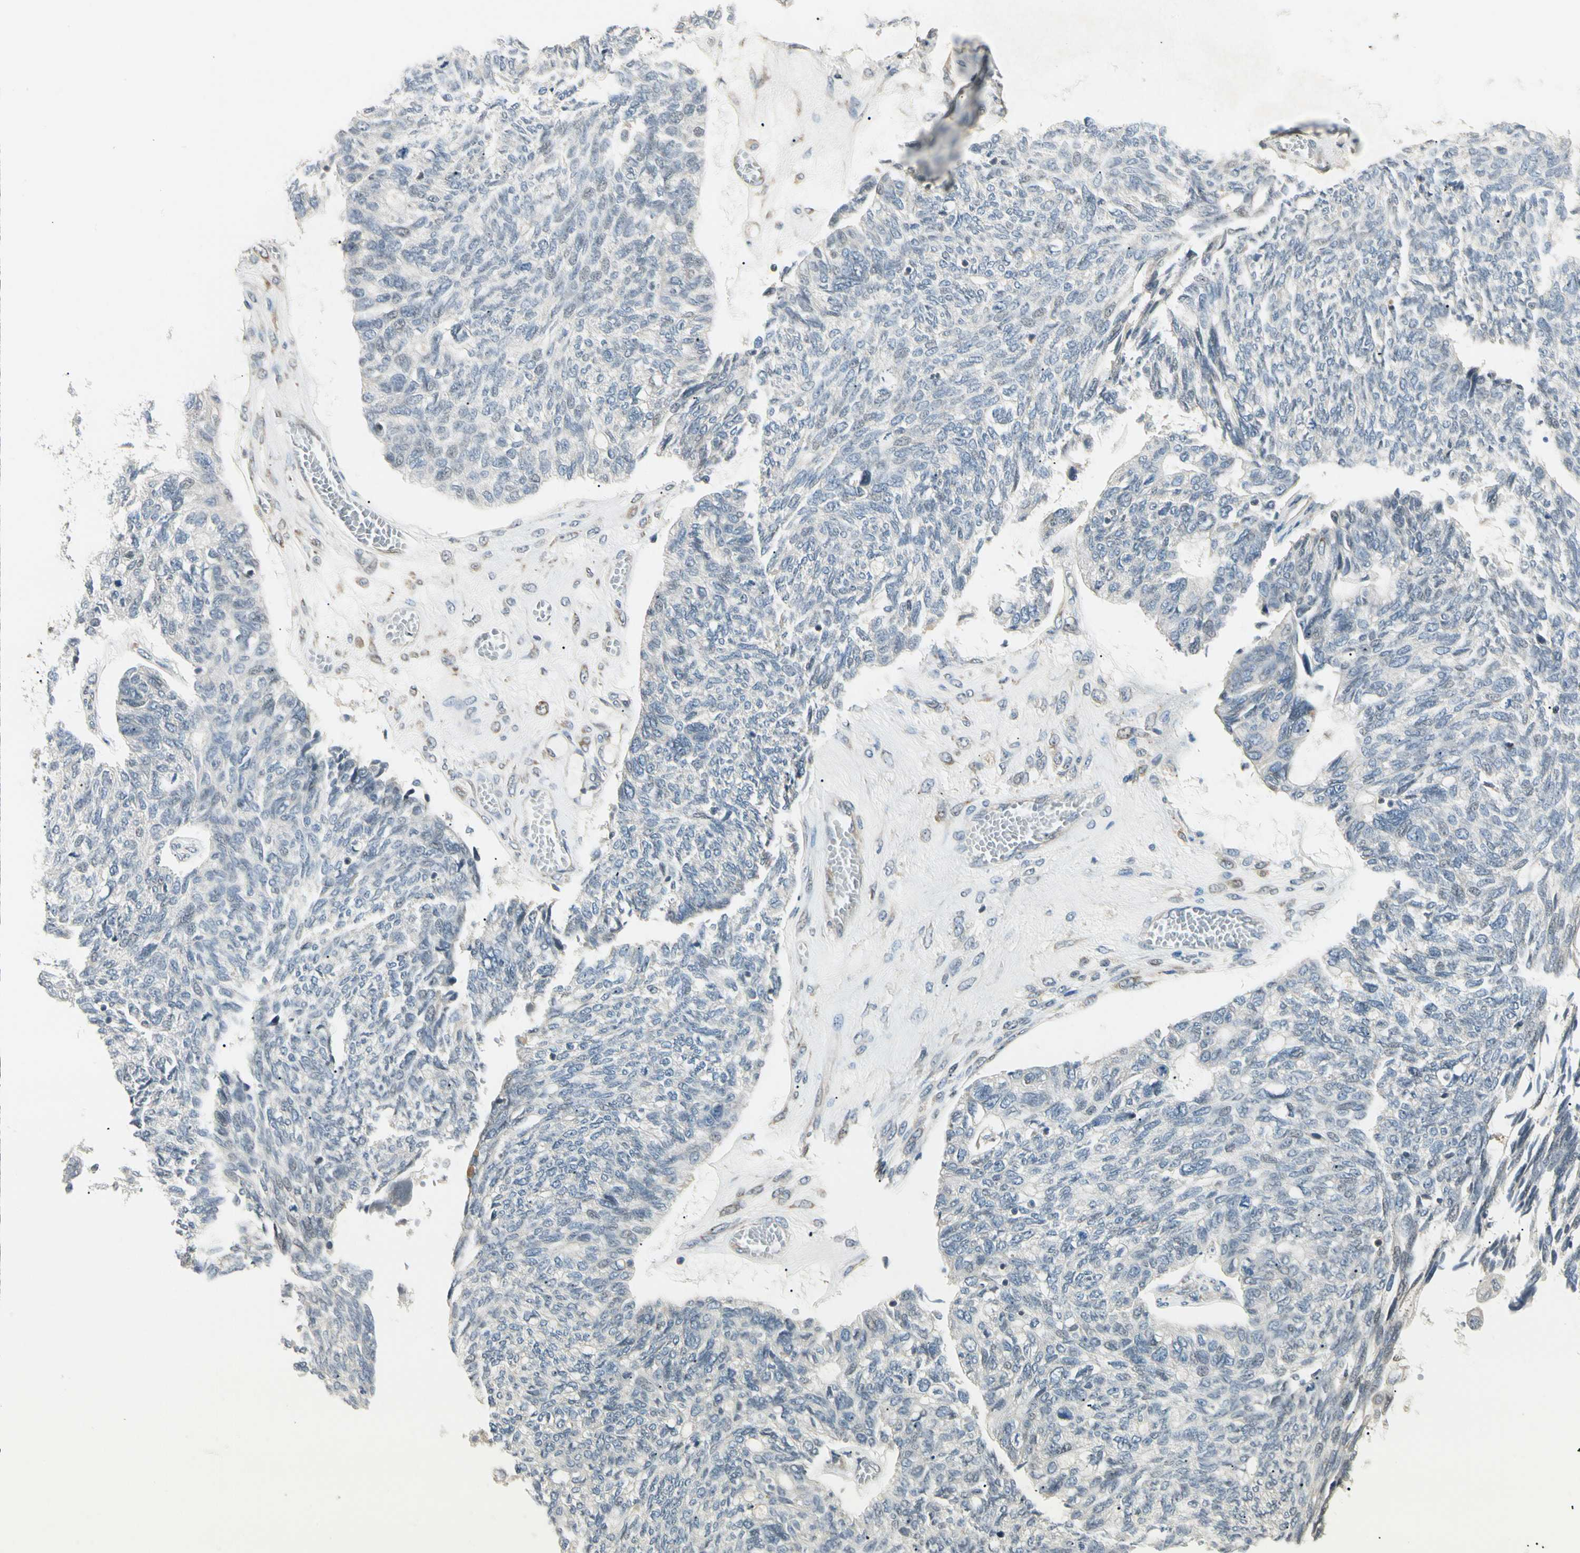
{"staining": {"intensity": "weak", "quantity": "<25%", "location": "cytoplasmic/membranous"}, "tissue": "ovarian cancer", "cell_type": "Tumor cells", "image_type": "cancer", "snomed": [{"axis": "morphology", "description": "Cystadenocarcinoma, serous, NOS"}, {"axis": "topography", "description": "Ovary"}], "caption": "IHC micrograph of neoplastic tissue: ovarian cancer stained with DAB (3,3'-diaminobenzidine) displays no significant protein staining in tumor cells.", "gene": "P3H2", "patient": {"sex": "female", "age": 79}}